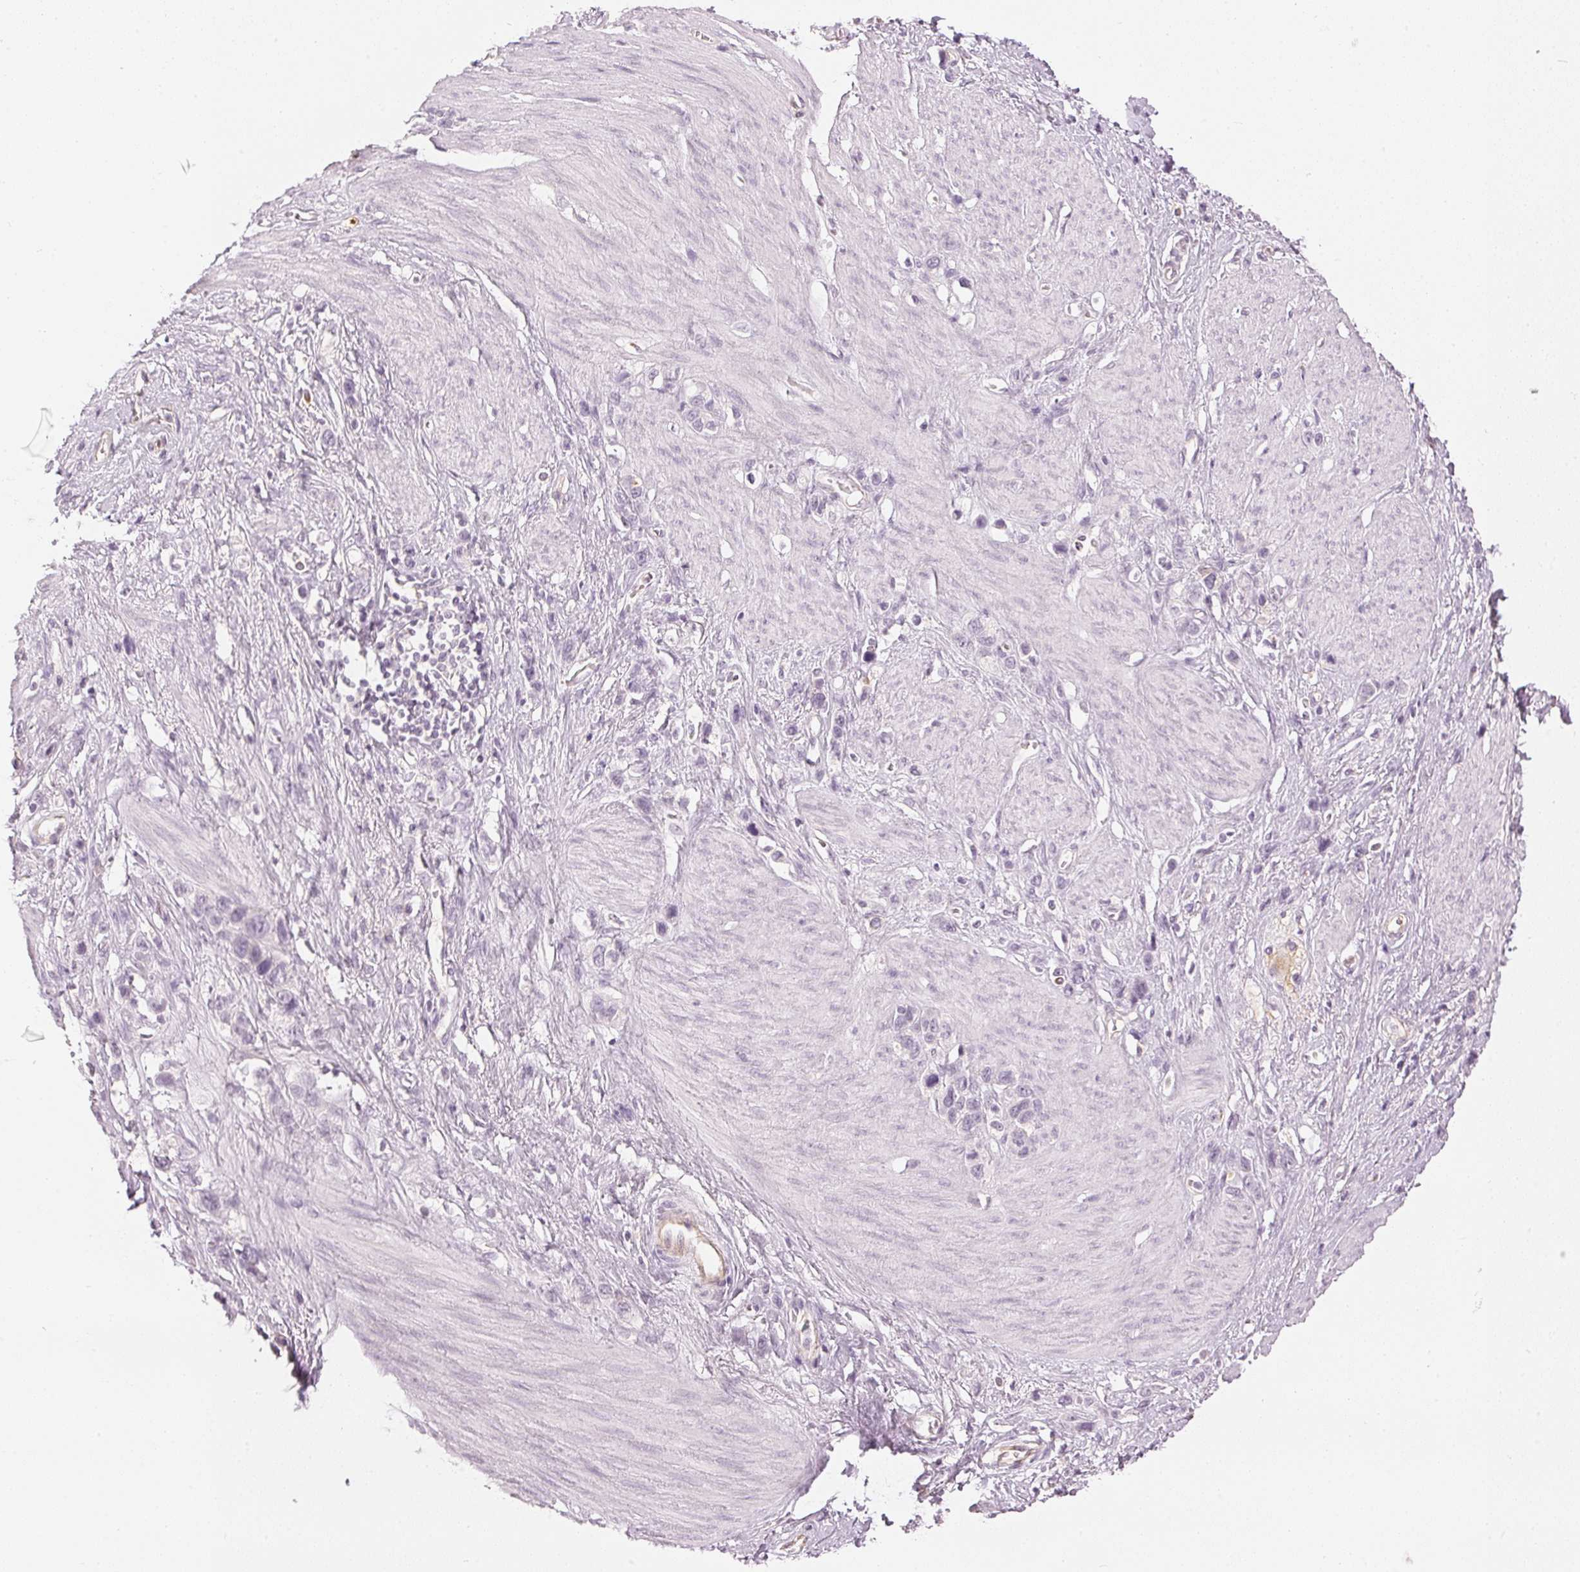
{"staining": {"intensity": "negative", "quantity": "none", "location": "none"}, "tissue": "stomach cancer", "cell_type": "Tumor cells", "image_type": "cancer", "snomed": [{"axis": "morphology", "description": "Adenocarcinoma, NOS"}, {"axis": "topography", "description": "Stomach"}], "caption": "Immunohistochemistry (IHC) image of neoplastic tissue: human stomach adenocarcinoma stained with DAB shows no significant protein expression in tumor cells.", "gene": "APLP1", "patient": {"sex": "female", "age": 65}}